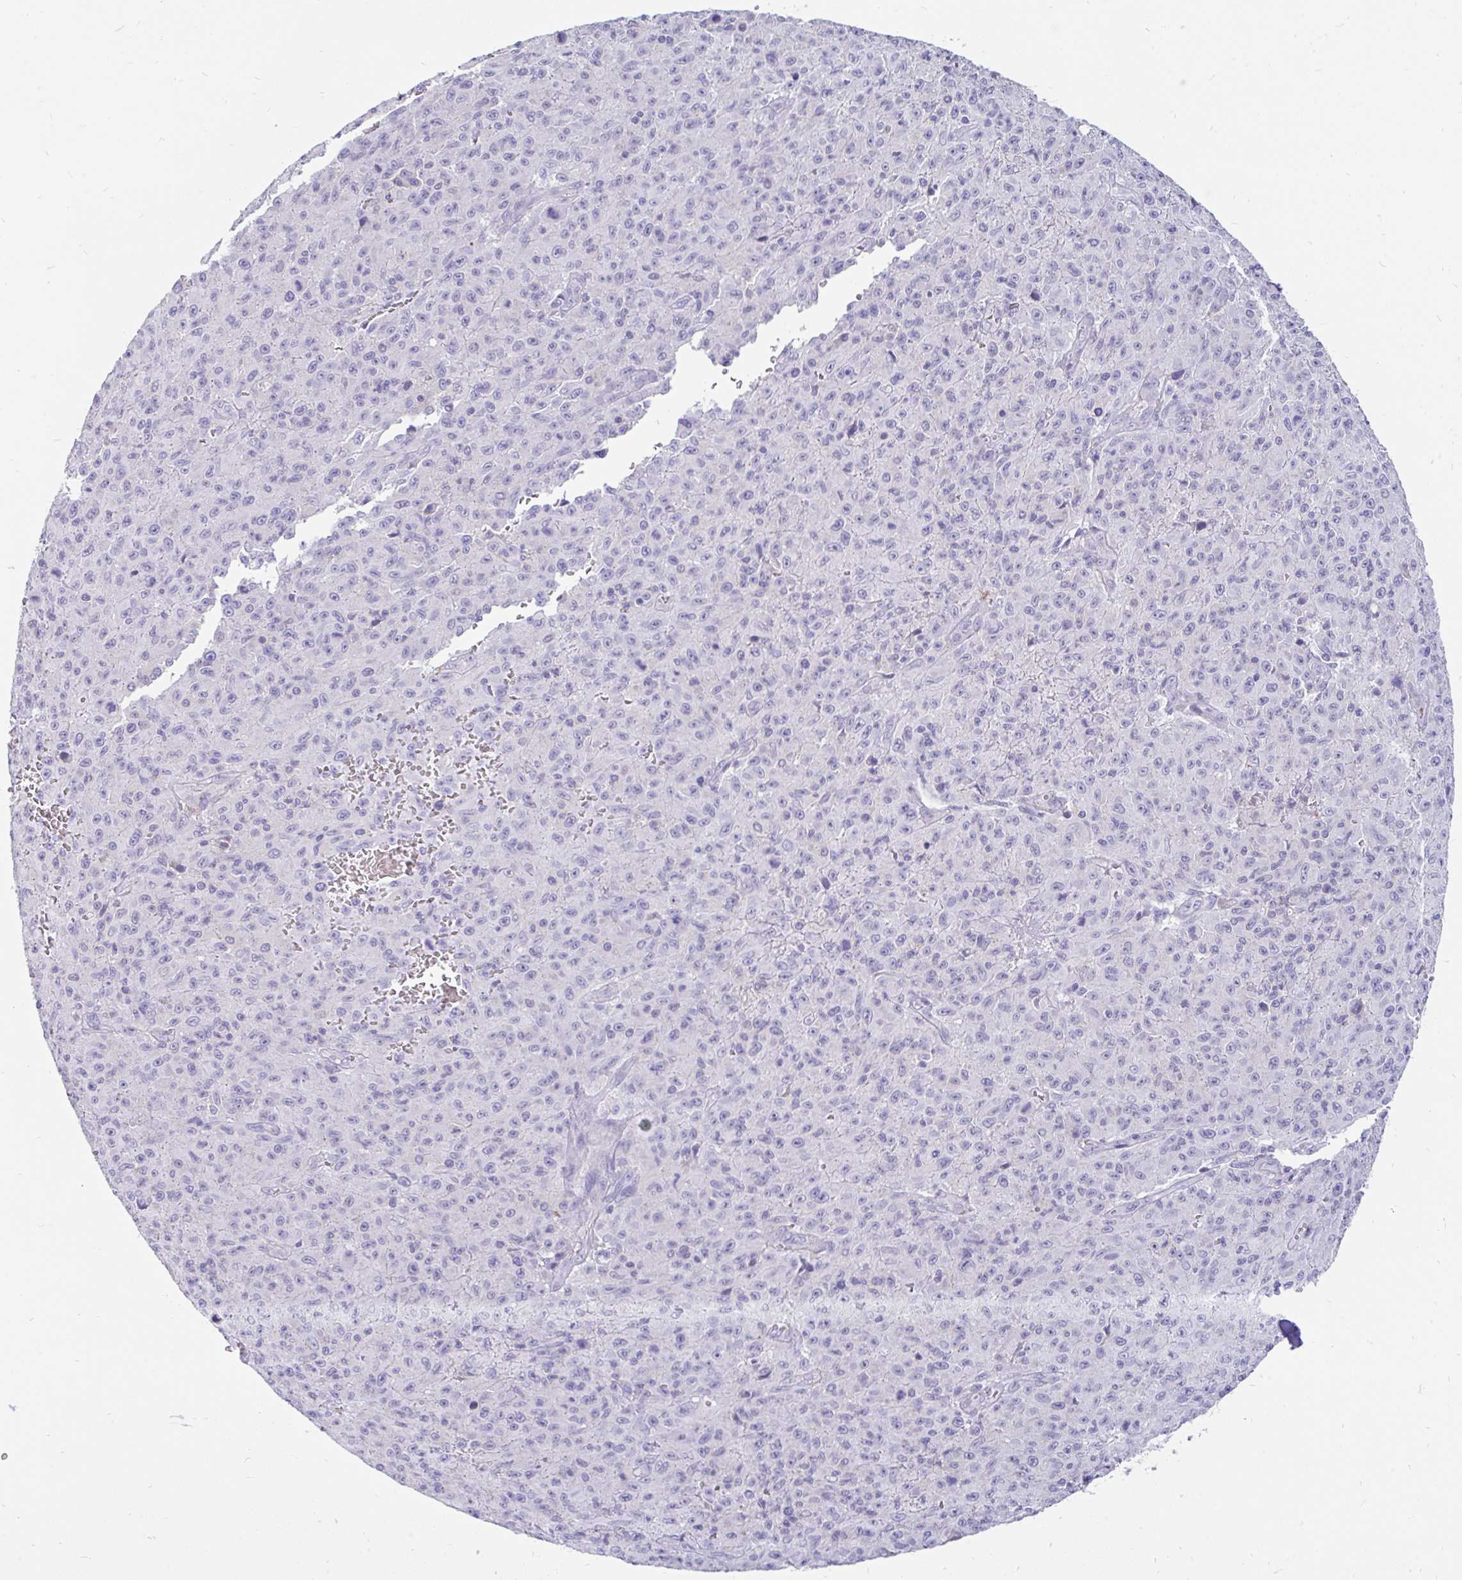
{"staining": {"intensity": "negative", "quantity": "none", "location": "none"}, "tissue": "melanoma", "cell_type": "Tumor cells", "image_type": "cancer", "snomed": [{"axis": "morphology", "description": "Malignant melanoma, NOS"}, {"axis": "topography", "description": "Skin"}], "caption": "DAB (3,3'-diaminobenzidine) immunohistochemical staining of human malignant melanoma displays no significant expression in tumor cells. (Stains: DAB immunohistochemistry (IHC) with hematoxylin counter stain, Microscopy: brightfield microscopy at high magnification).", "gene": "INTS5", "patient": {"sex": "male", "age": 46}}